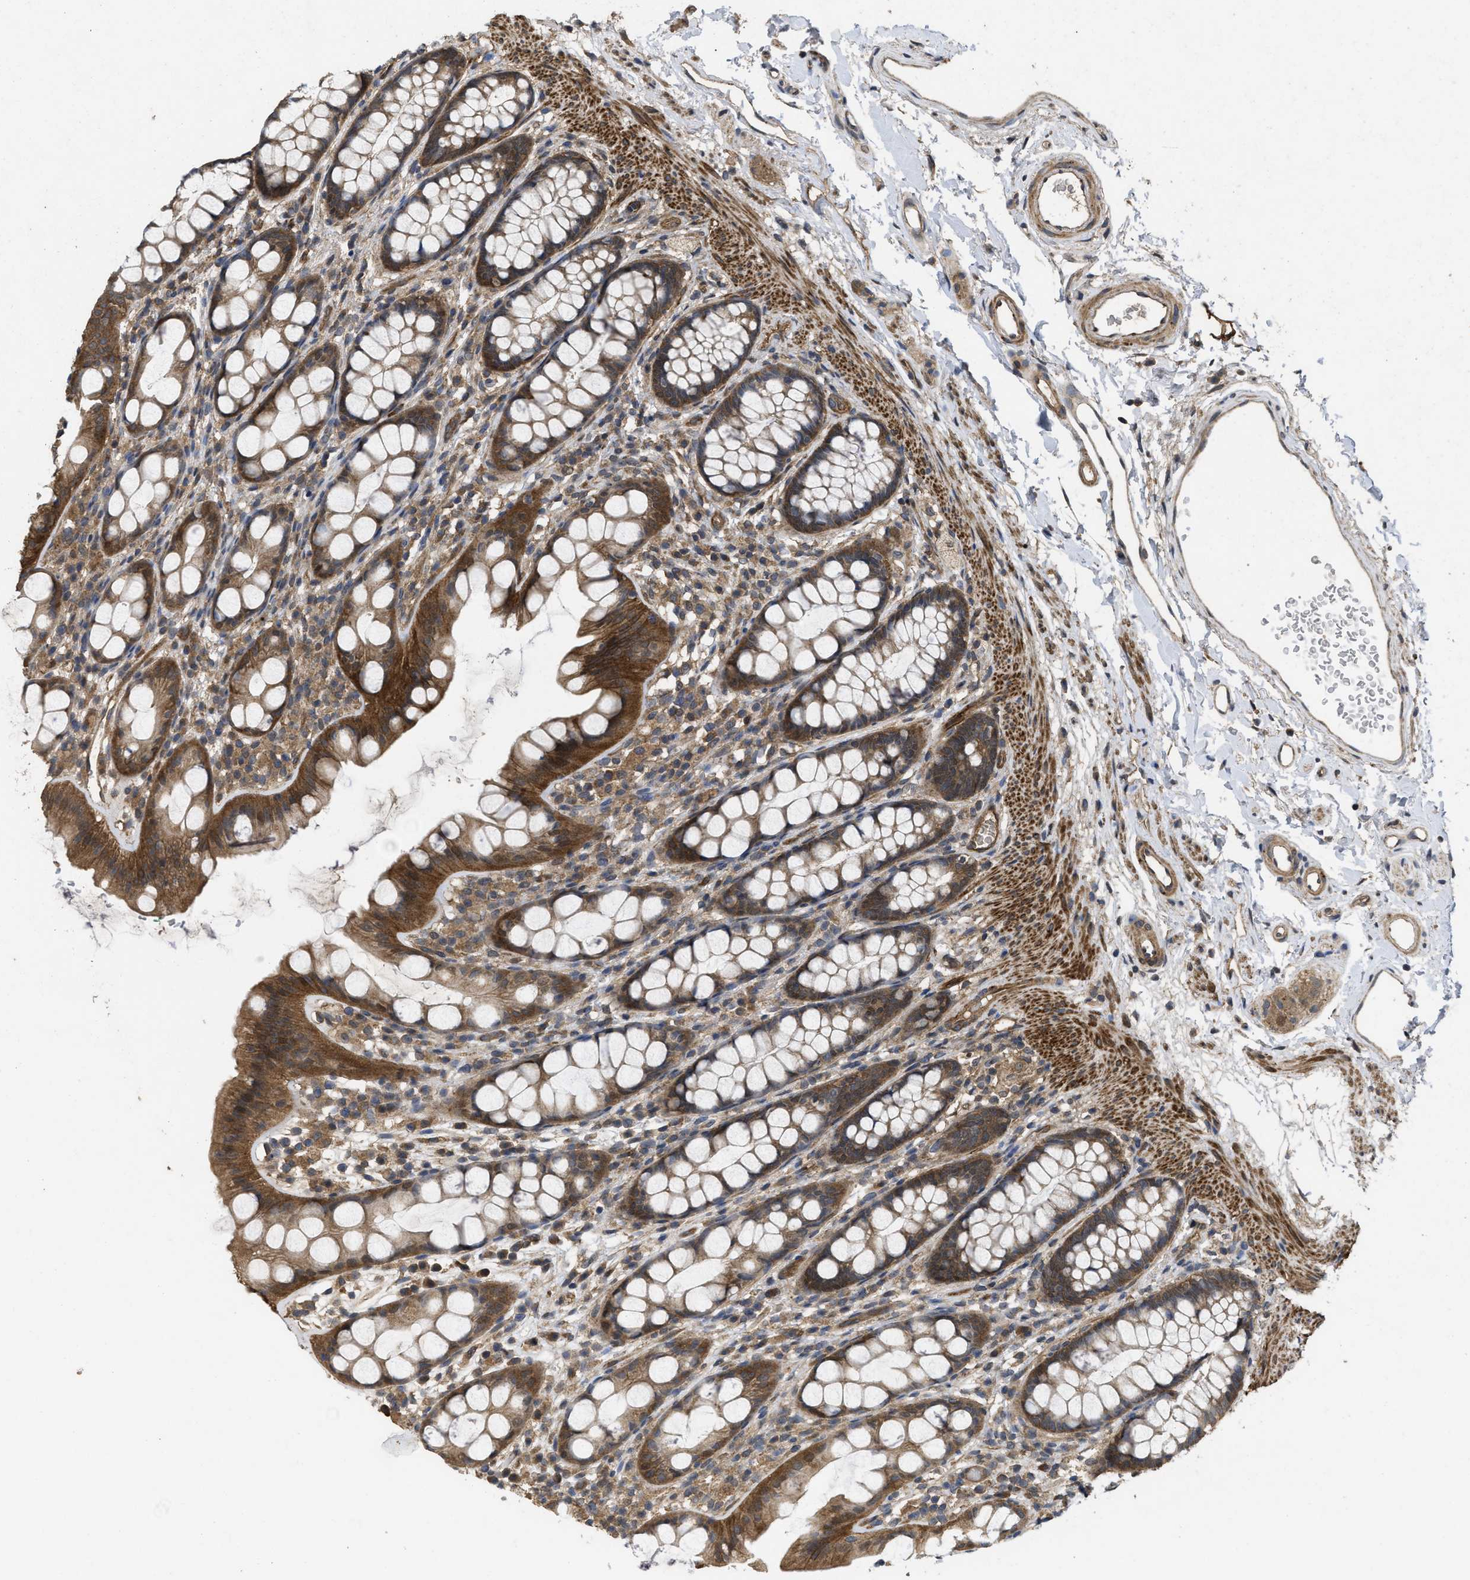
{"staining": {"intensity": "moderate", "quantity": ">75%", "location": "cytoplasmic/membranous"}, "tissue": "rectum", "cell_type": "Glandular cells", "image_type": "normal", "snomed": [{"axis": "morphology", "description": "Normal tissue, NOS"}, {"axis": "topography", "description": "Rectum"}], "caption": "DAB (3,3'-diaminobenzidine) immunohistochemical staining of unremarkable human rectum reveals moderate cytoplasmic/membranous protein positivity in about >75% of glandular cells.", "gene": "FZD6", "patient": {"sex": "female", "age": 65}}